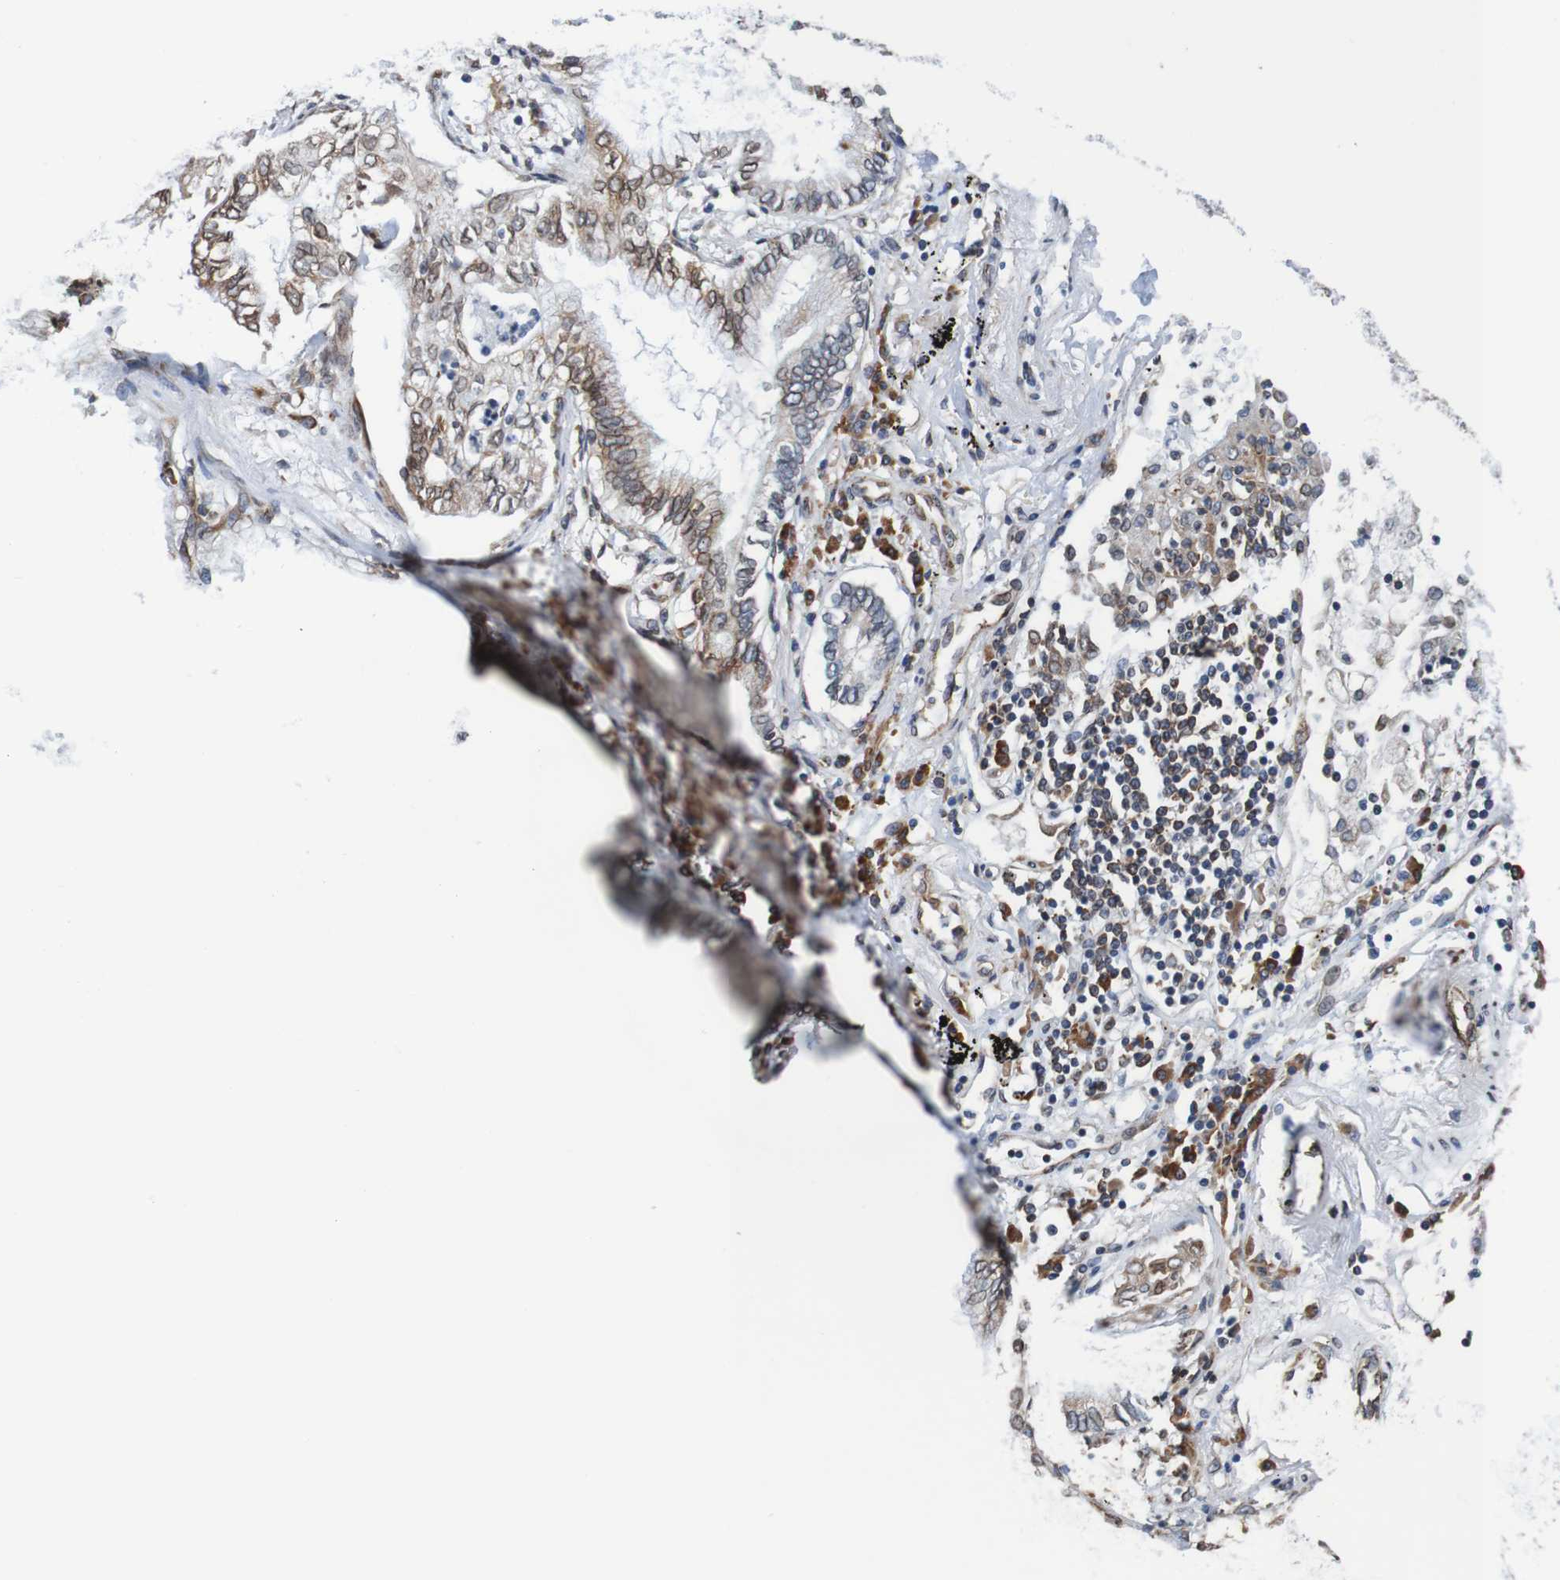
{"staining": {"intensity": "moderate", "quantity": "25%-75%", "location": "cytoplasmic/membranous,nuclear"}, "tissue": "lung cancer", "cell_type": "Tumor cells", "image_type": "cancer", "snomed": [{"axis": "morphology", "description": "Normal tissue, NOS"}, {"axis": "morphology", "description": "Adenocarcinoma, NOS"}, {"axis": "topography", "description": "Bronchus"}, {"axis": "topography", "description": "Lung"}], "caption": "A micrograph of adenocarcinoma (lung) stained for a protein demonstrates moderate cytoplasmic/membranous and nuclear brown staining in tumor cells.", "gene": "TMEM109", "patient": {"sex": "female", "age": 70}}